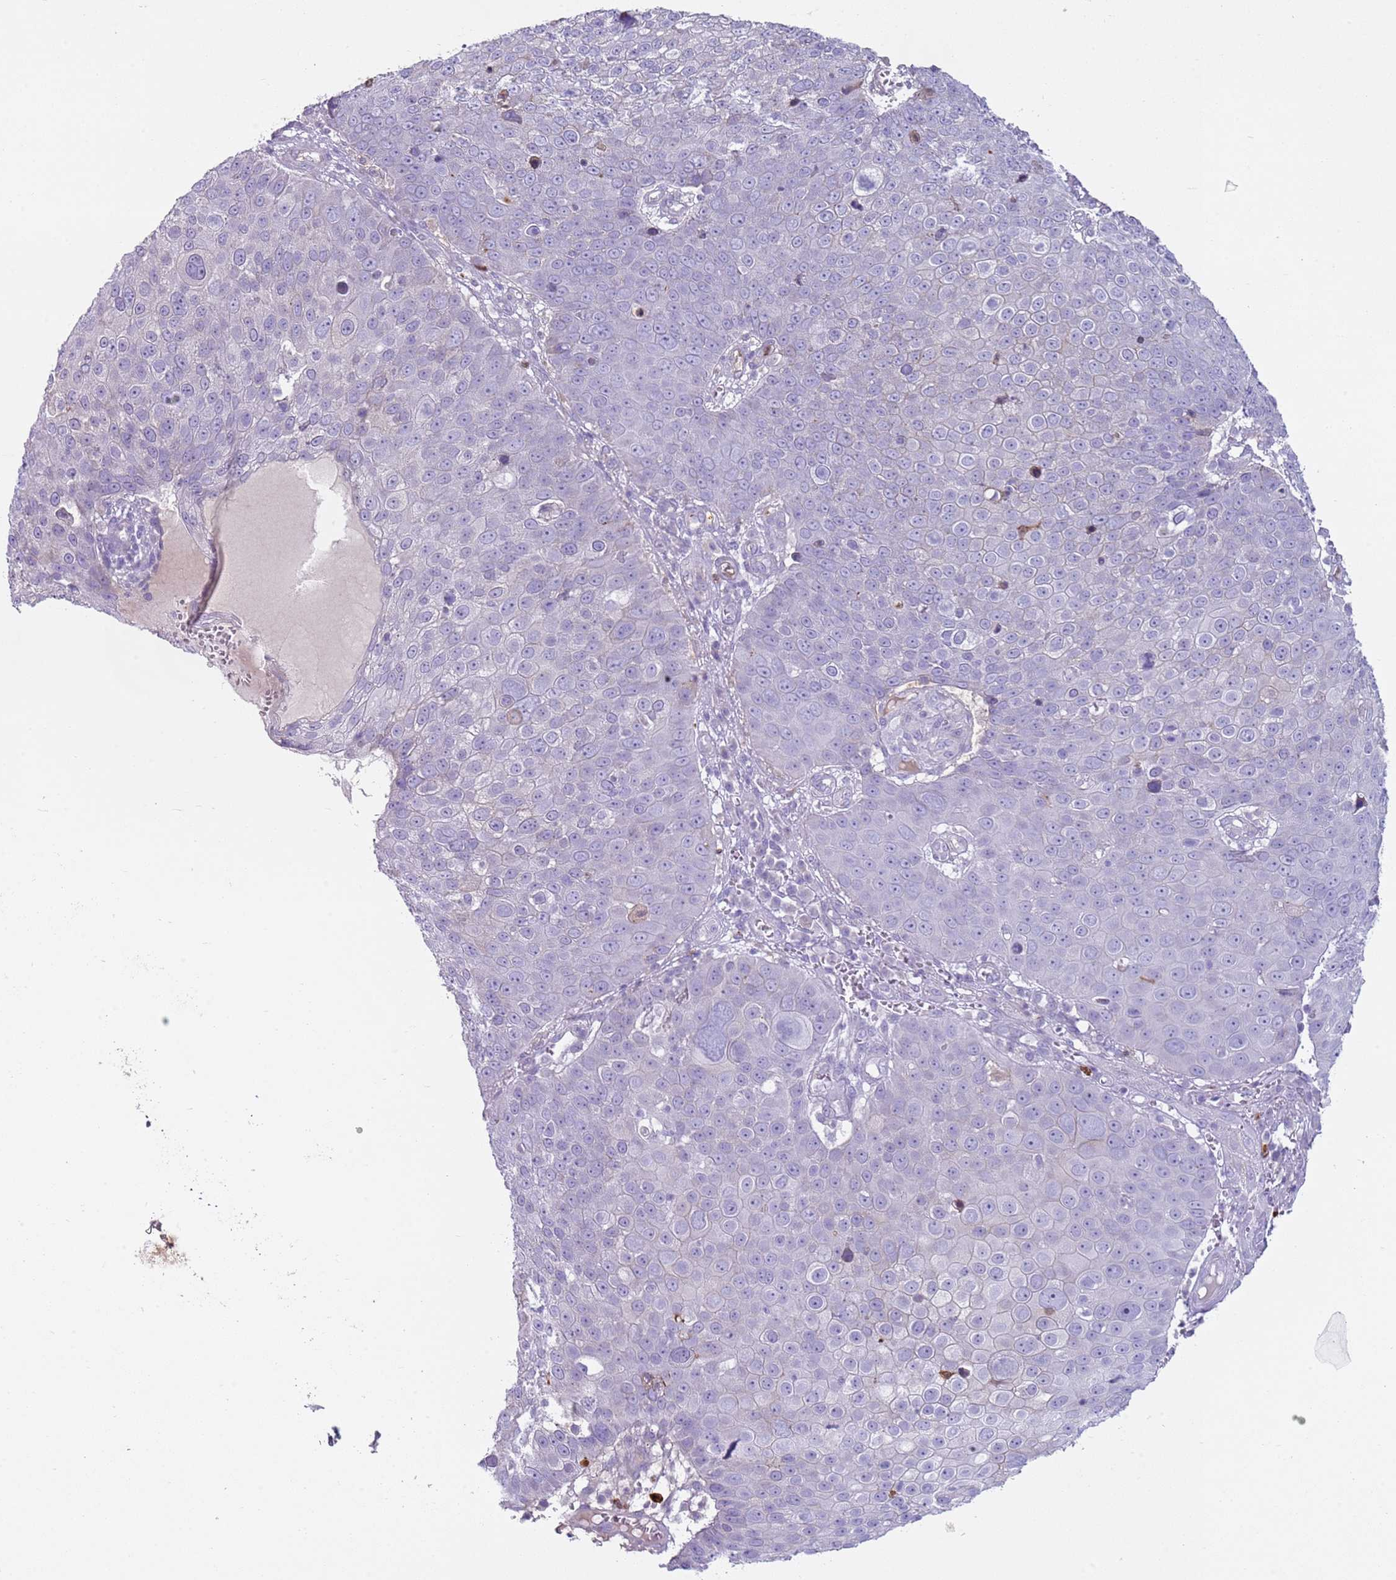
{"staining": {"intensity": "negative", "quantity": "none", "location": "none"}, "tissue": "skin cancer", "cell_type": "Tumor cells", "image_type": "cancer", "snomed": [{"axis": "morphology", "description": "Squamous cell carcinoma, NOS"}, {"axis": "topography", "description": "Skin"}], "caption": "DAB (3,3'-diaminobenzidine) immunohistochemical staining of human skin cancer shows no significant expression in tumor cells.", "gene": "CD177", "patient": {"sex": "male", "age": 71}}